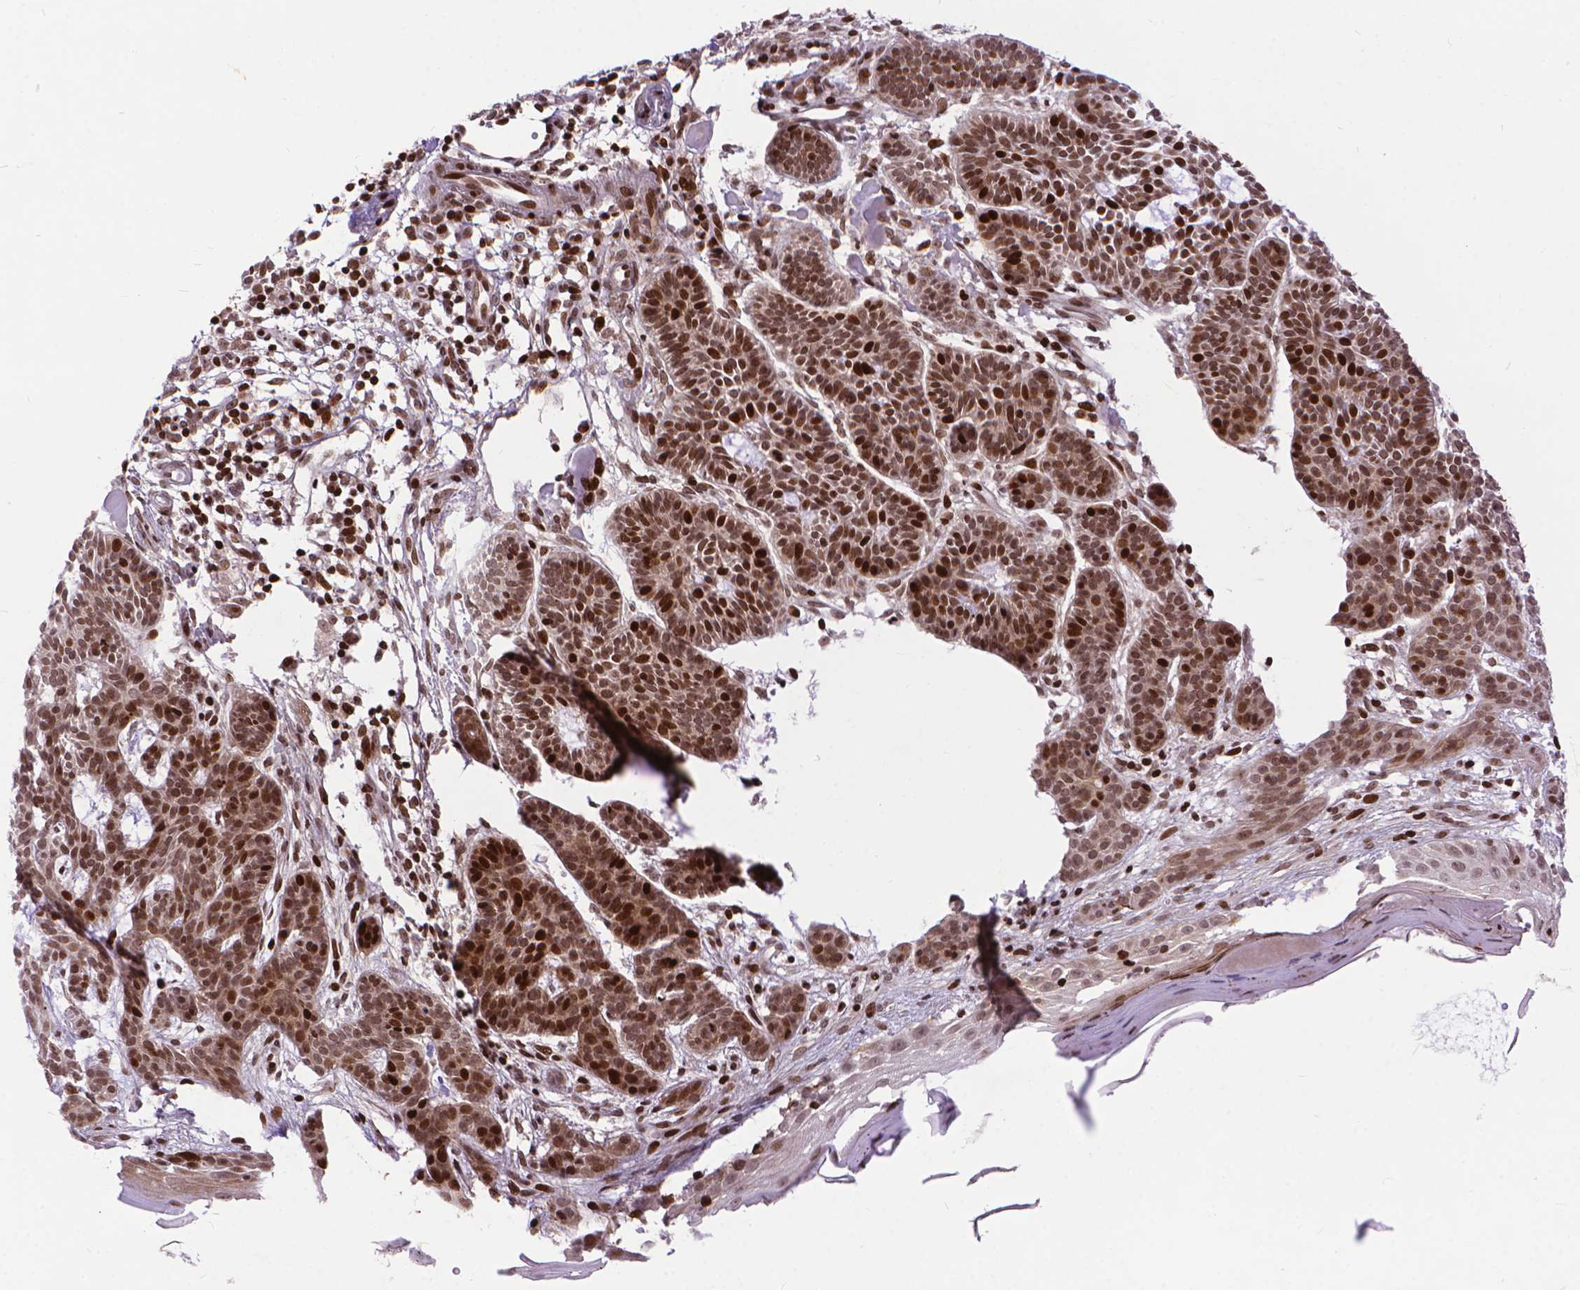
{"staining": {"intensity": "strong", "quantity": ">75%", "location": "nuclear"}, "tissue": "skin cancer", "cell_type": "Tumor cells", "image_type": "cancer", "snomed": [{"axis": "morphology", "description": "Basal cell carcinoma"}, {"axis": "topography", "description": "Skin"}], "caption": "This is an image of immunohistochemistry (IHC) staining of skin basal cell carcinoma, which shows strong expression in the nuclear of tumor cells.", "gene": "AMER1", "patient": {"sex": "male", "age": 85}}